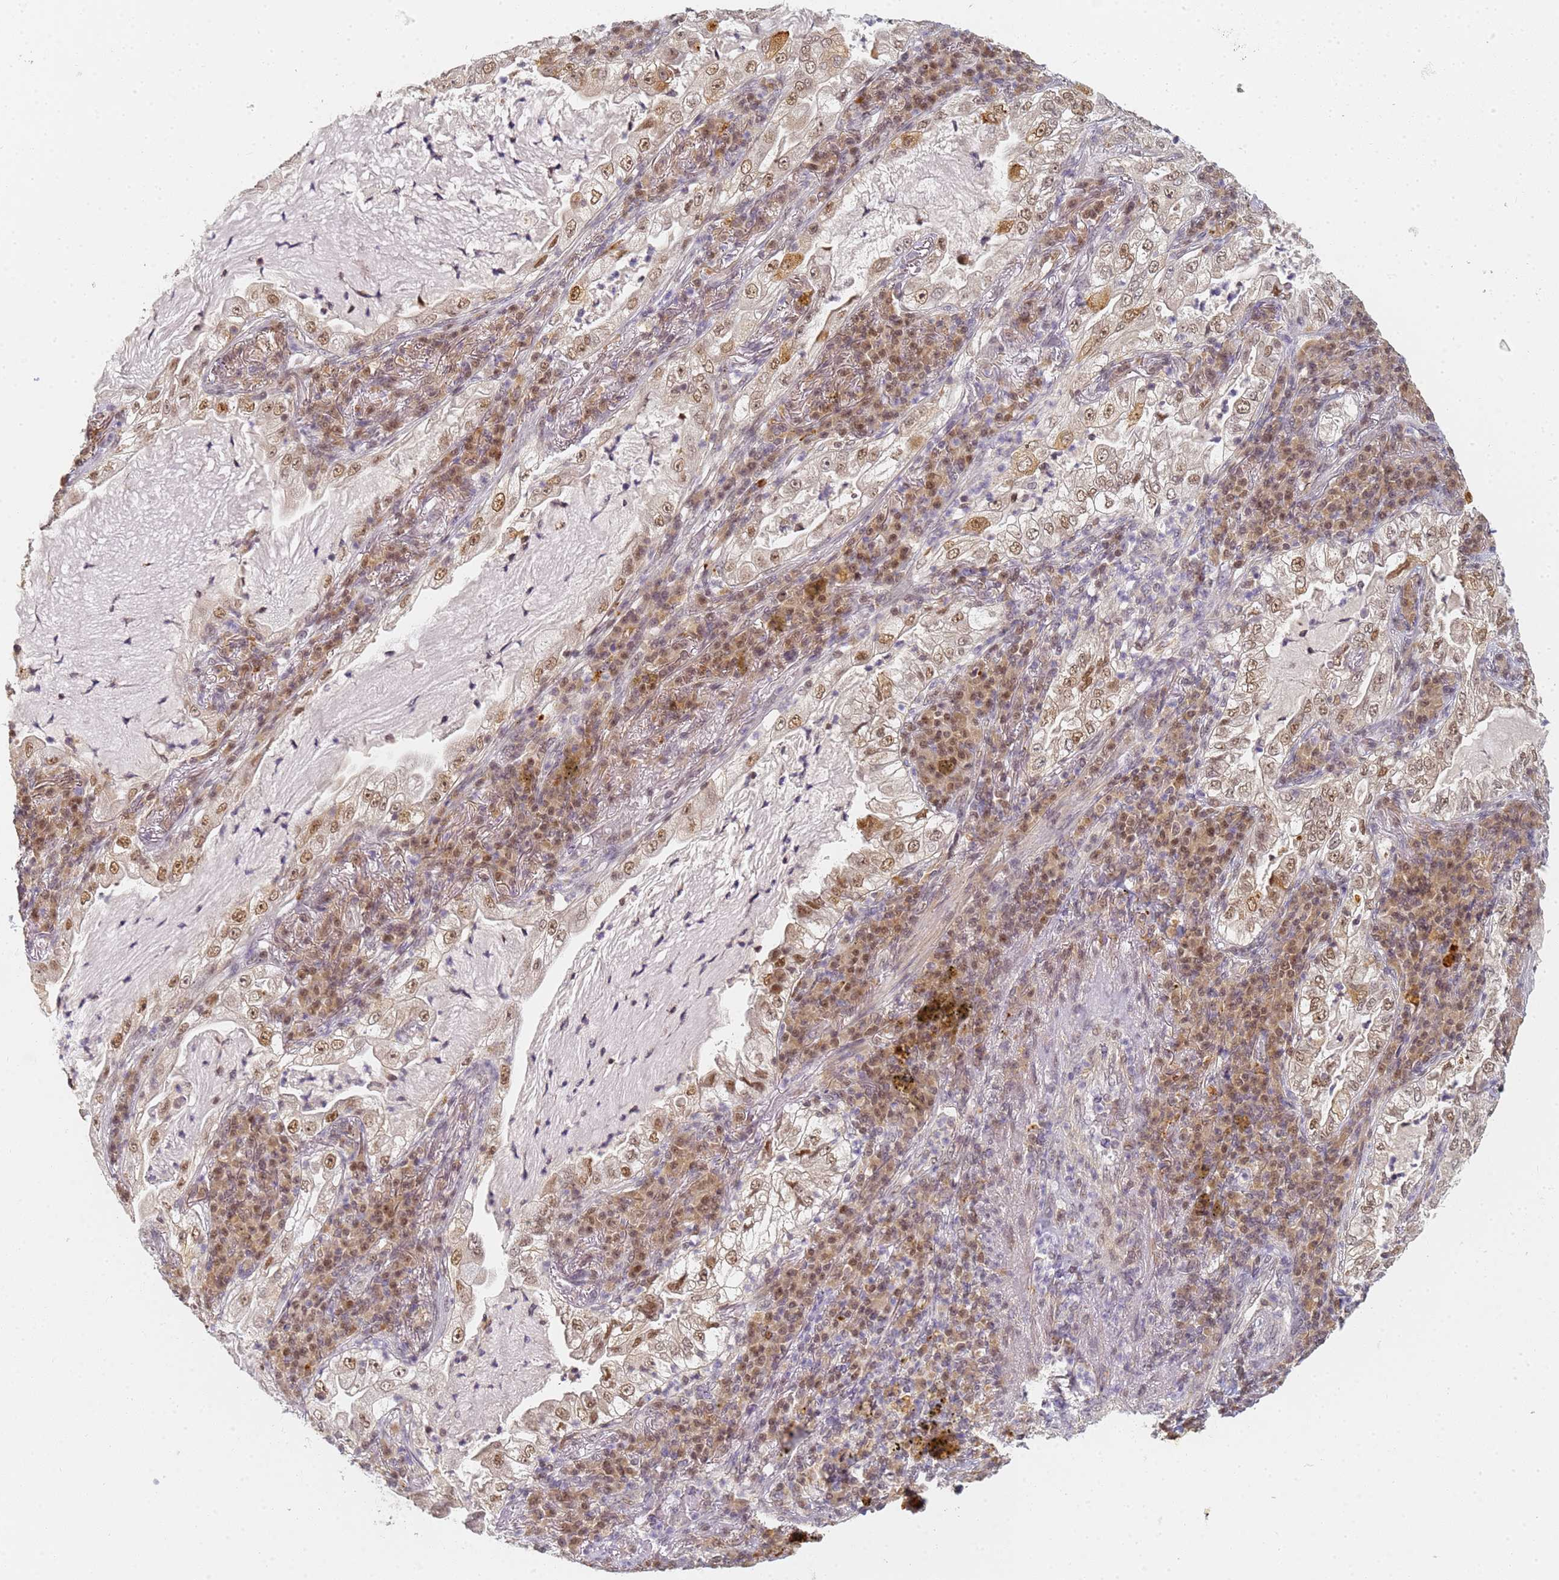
{"staining": {"intensity": "moderate", "quantity": ">75%", "location": "nuclear"}, "tissue": "lung cancer", "cell_type": "Tumor cells", "image_type": "cancer", "snomed": [{"axis": "morphology", "description": "Adenocarcinoma, NOS"}, {"axis": "topography", "description": "Lung"}], "caption": "Immunohistochemical staining of lung cancer (adenocarcinoma) exhibits moderate nuclear protein staining in about >75% of tumor cells.", "gene": "HMCES", "patient": {"sex": "female", "age": 73}}